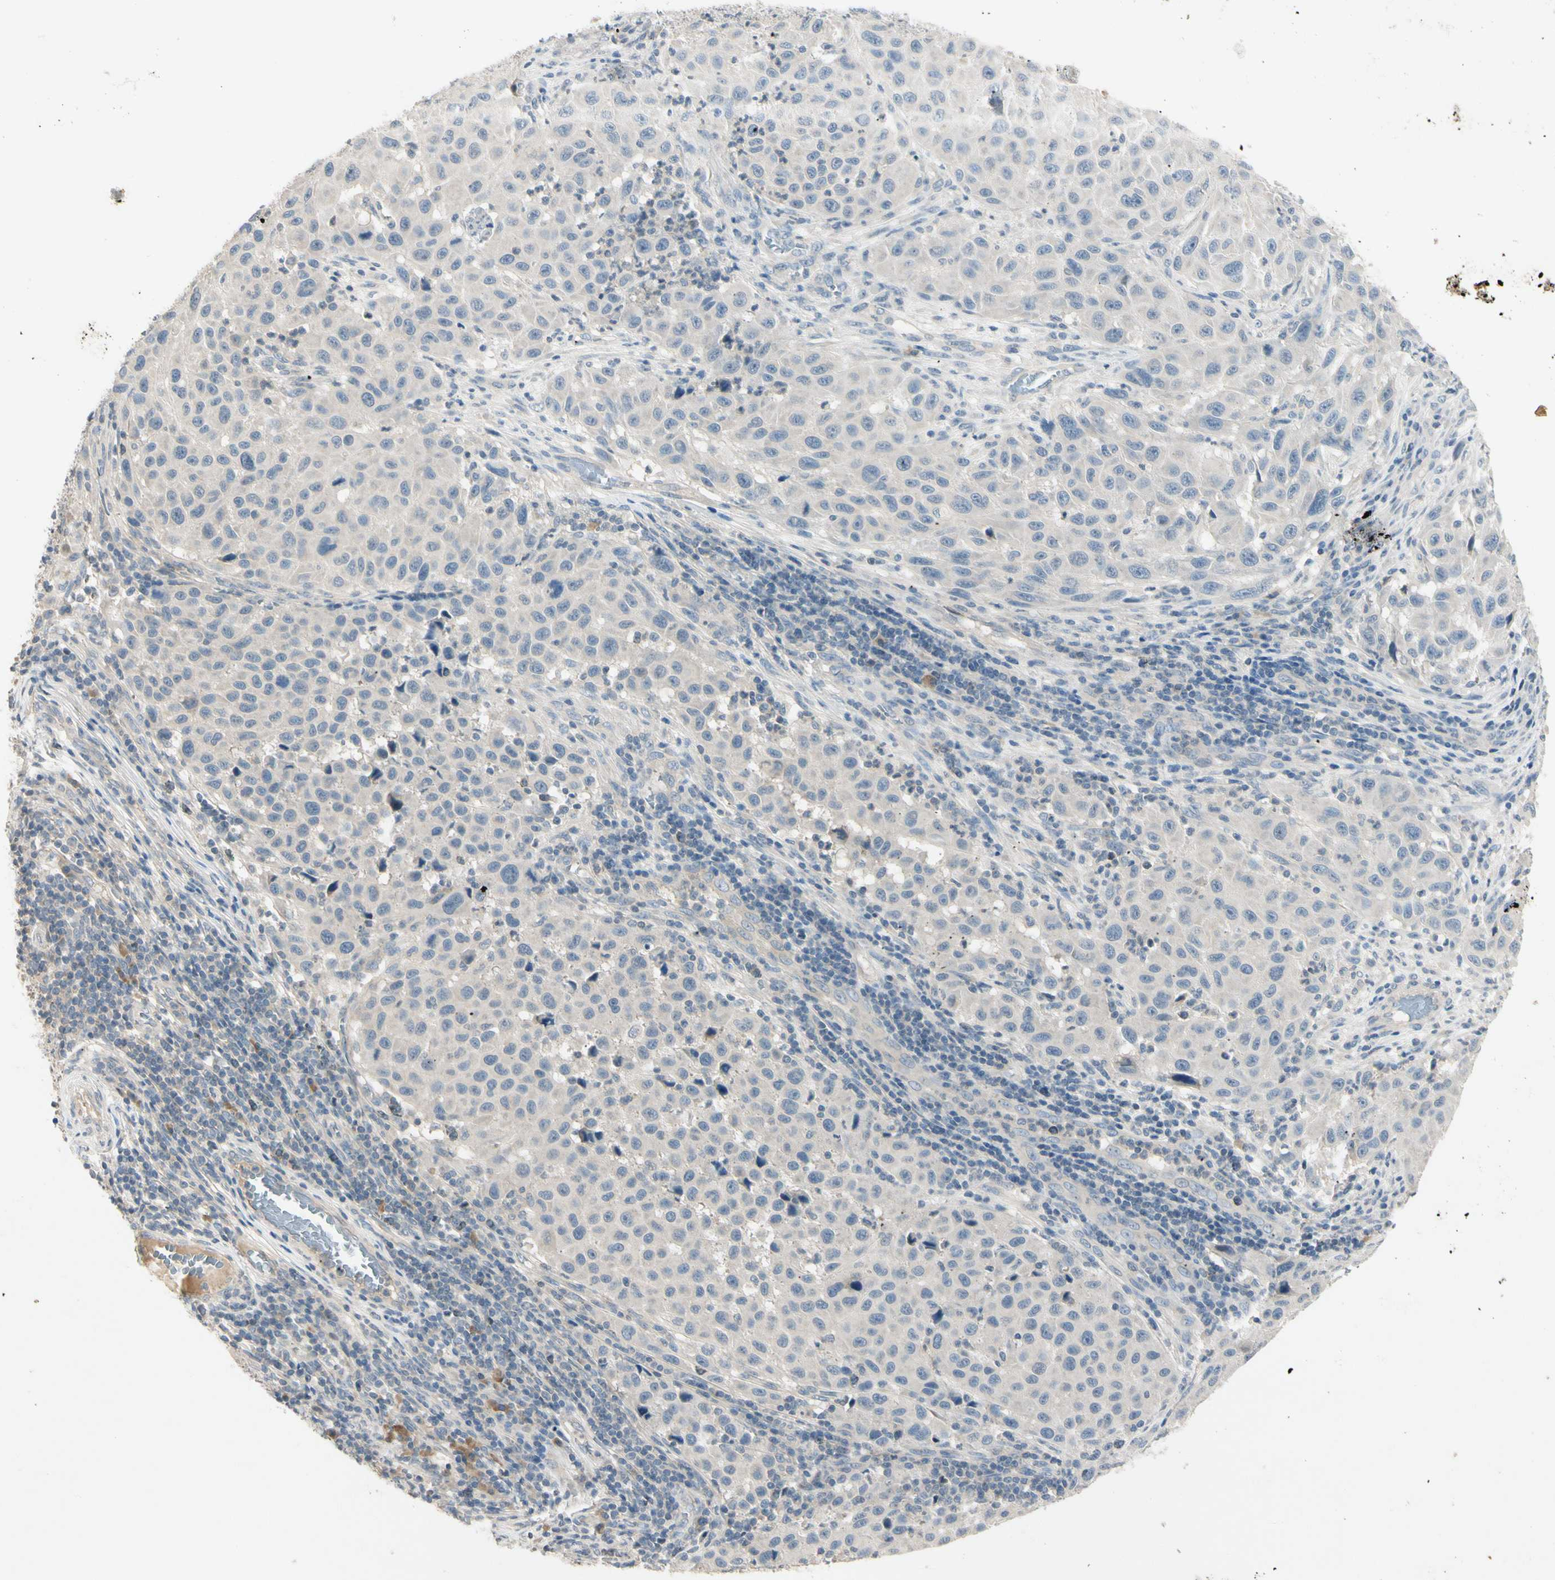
{"staining": {"intensity": "negative", "quantity": "none", "location": "none"}, "tissue": "melanoma", "cell_type": "Tumor cells", "image_type": "cancer", "snomed": [{"axis": "morphology", "description": "Malignant melanoma, Metastatic site"}, {"axis": "topography", "description": "Lymph node"}], "caption": "Melanoma was stained to show a protein in brown. There is no significant staining in tumor cells. (IHC, brightfield microscopy, high magnification).", "gene": "PRSS21", "patient": {"sex": "male", "age": 61}}